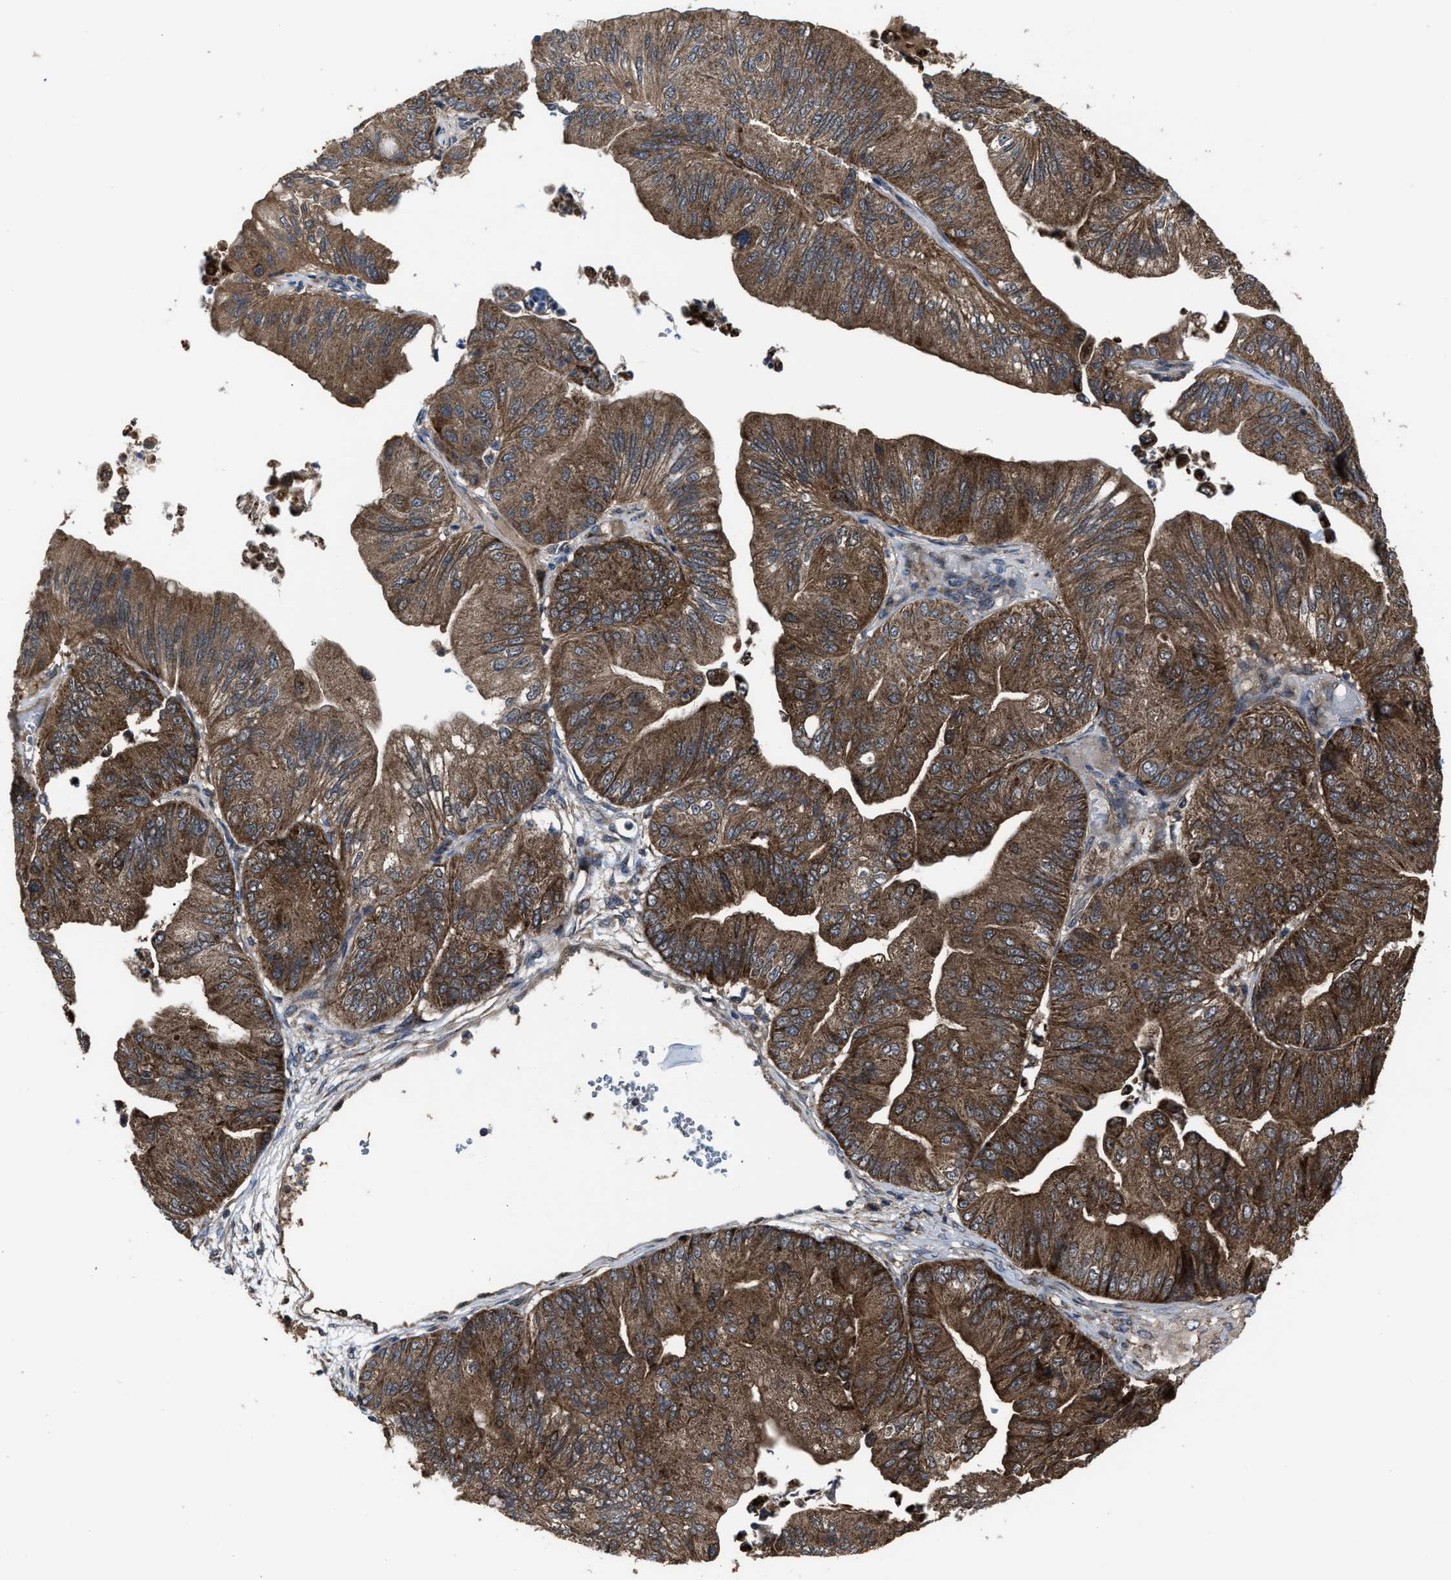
{"staining": {"intensity": "moderate", "quantity": ">75%", "location": "cytoplasmic/membranous"}, "tissue": "ovarian cancer", "cell_type": "Tumor cells", "image_type": "cancer", "snomed": [{"axis": "morphology", "description": "Cystadenocarcinoma, mucinous, NOS"}, {"axis": "topography", "description": "Ovary"}], "caption": "IHC micrograph of human ovarian cancer stained for a protein (brown), which demonstrates medium levels of moderate cytoplasmic/membranous expression in approximately >75% of tumor cells.", "gene": "PASK", "patient": {"sex": "female", "age": 61}}